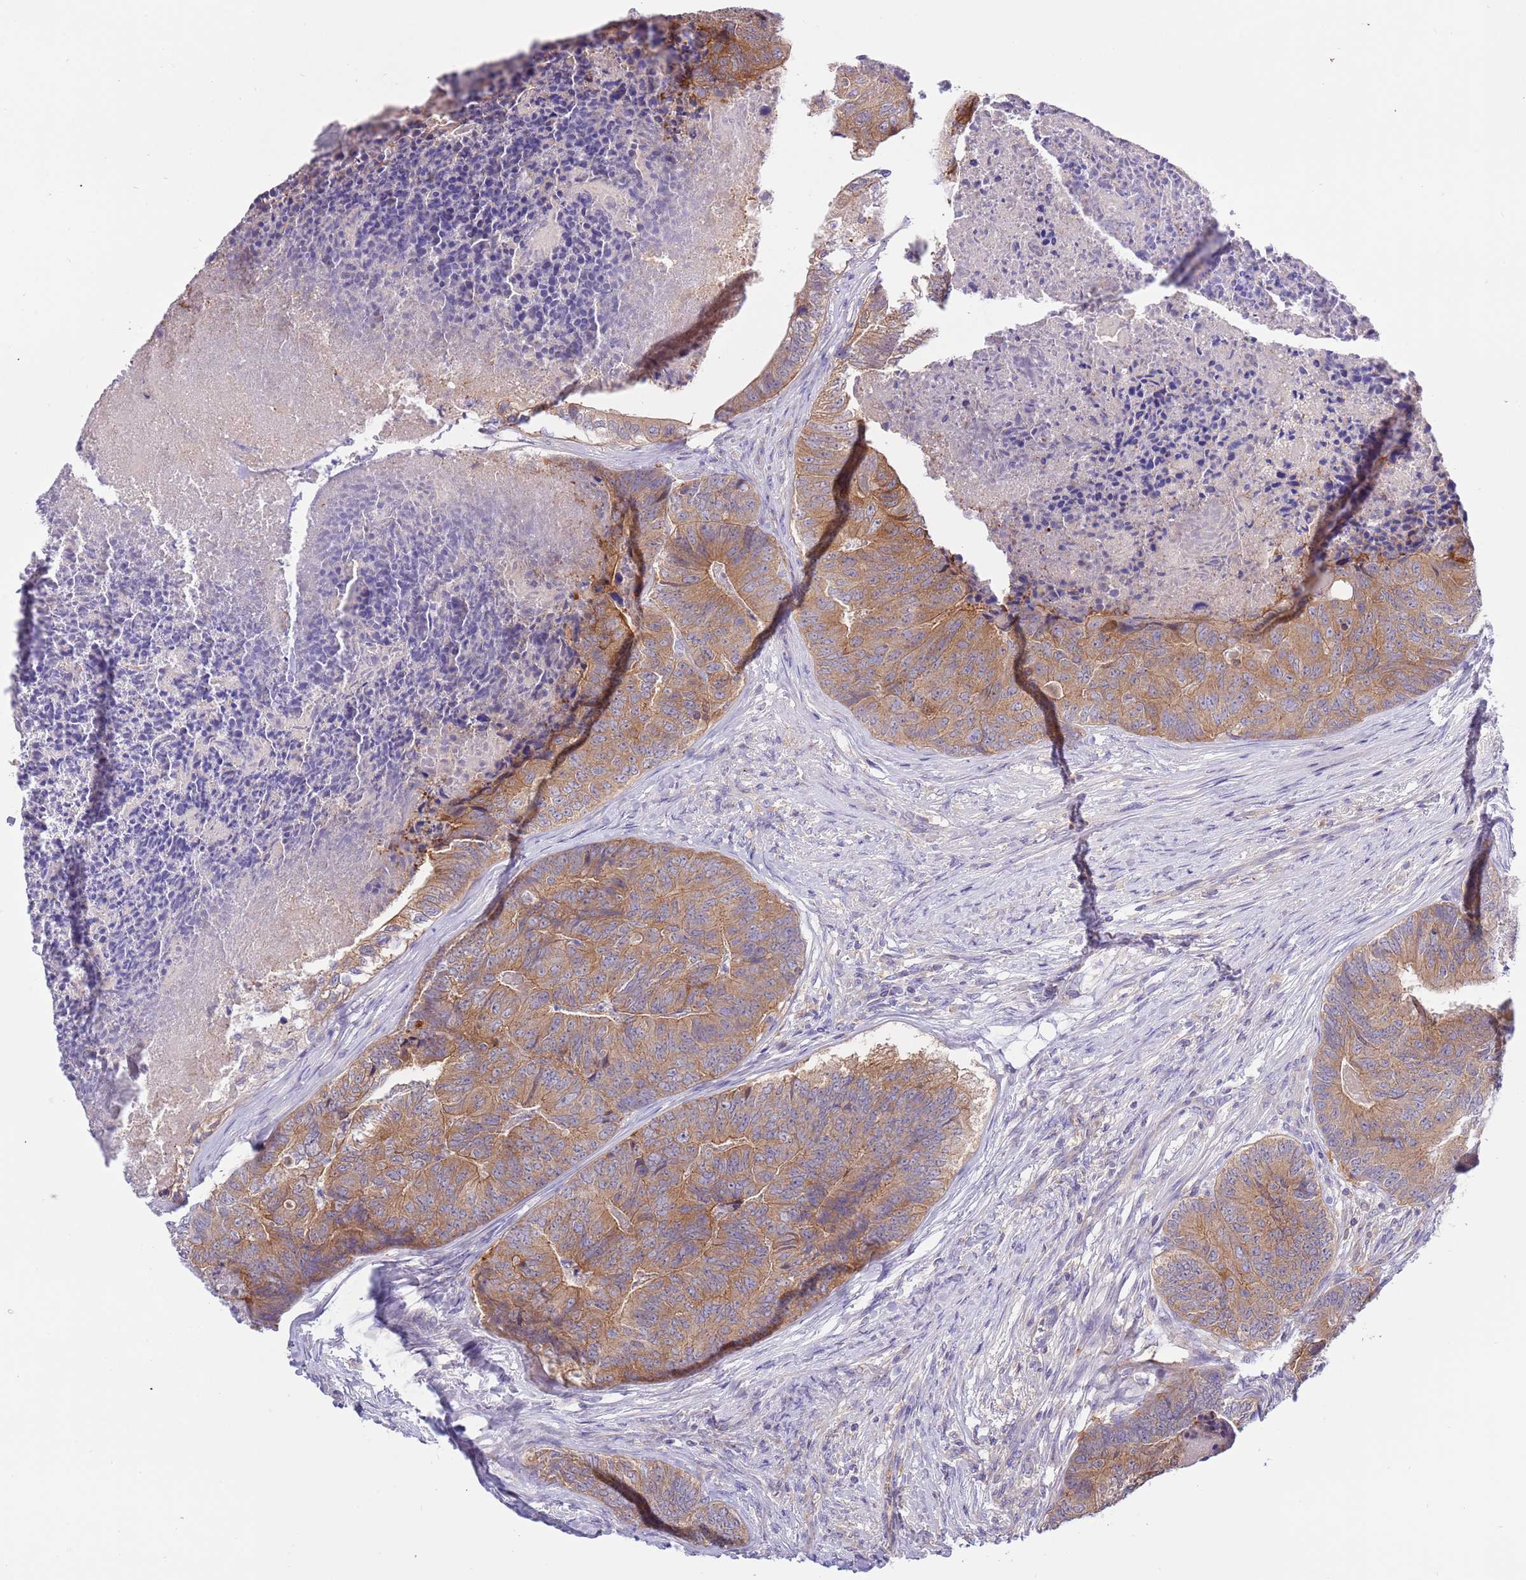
{"staining": {"intensity": "moderate", "quantity": ">75%", "location": "cytoplasmic/membranous"}, "tissue": "colorectal cancer", "cell_type": "Tumor cells", "image_type": "cancer", "snomed": [{"axis": "morphology", "description": "Adenocarcinoma, NOS"}, {"axis": "topography", "description": "Colon"}], "caption": "A brown stain highlights moderate cytoplasmic/membranous positivity of a protein in colorectal cancer tumor cells.", "gene": "STIP1", "patient": {"sex": "female", "age": 67}}